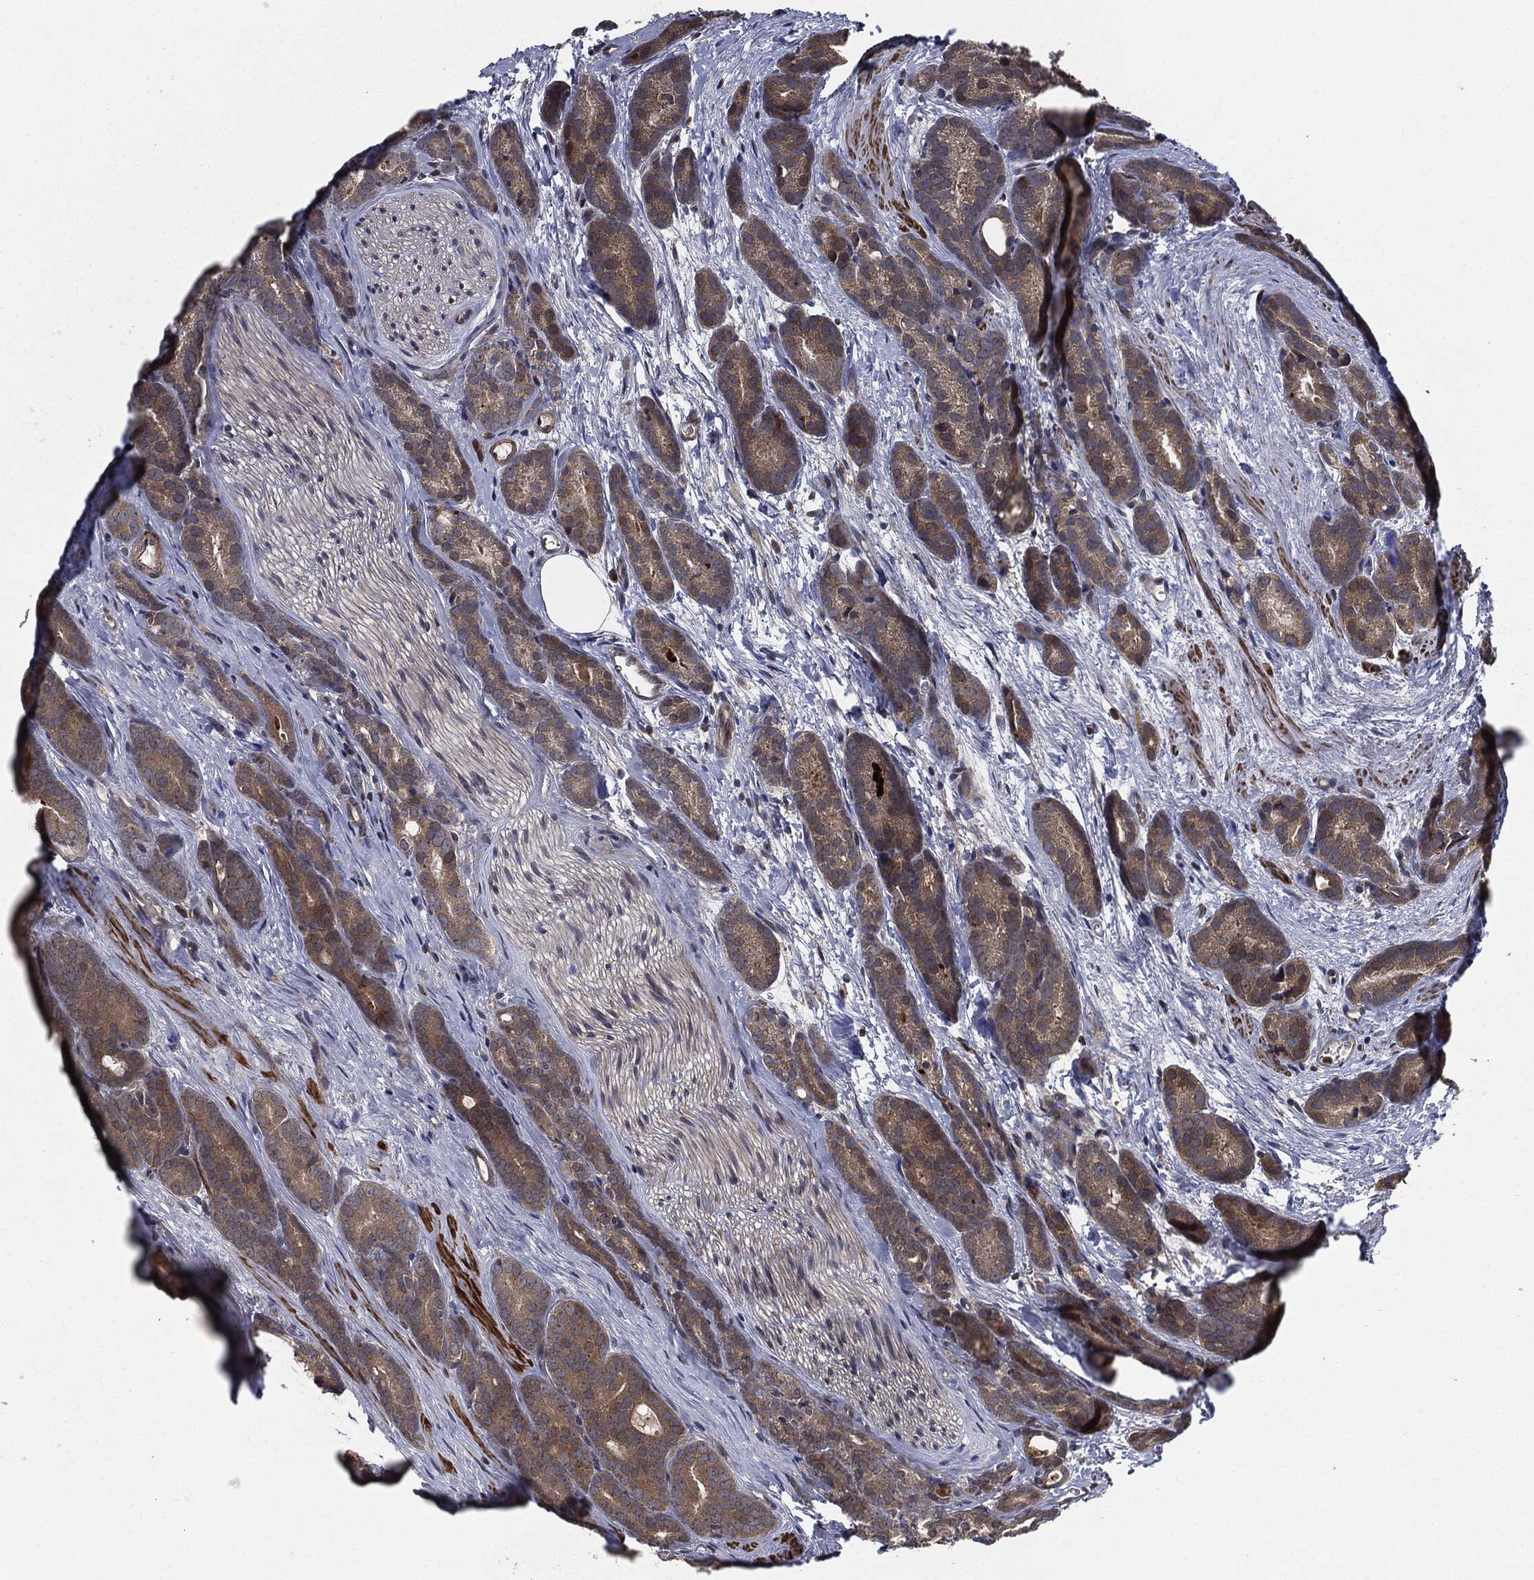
{"staining": {"intensity": "weak", "quantity": ">75%", "location": "cytoplasmic/membranous"}, "tissue": "prostate cancer", "cell_type": "Tumor cells", "image_type": "cancer", "snomed": [{"axis": "morphology", "description": "Adenocarcinoma, NOS"}, {"axis": "topography", "description": "Prostate"}], "caption": "Brown immunohistochemical staining in prostate cancer exhibits weak cytoplasmic/membranous positivity in approximately >75% of tumor cells.", "gene": "UBR1", "patient": {"sex": "male", "age": 71}}